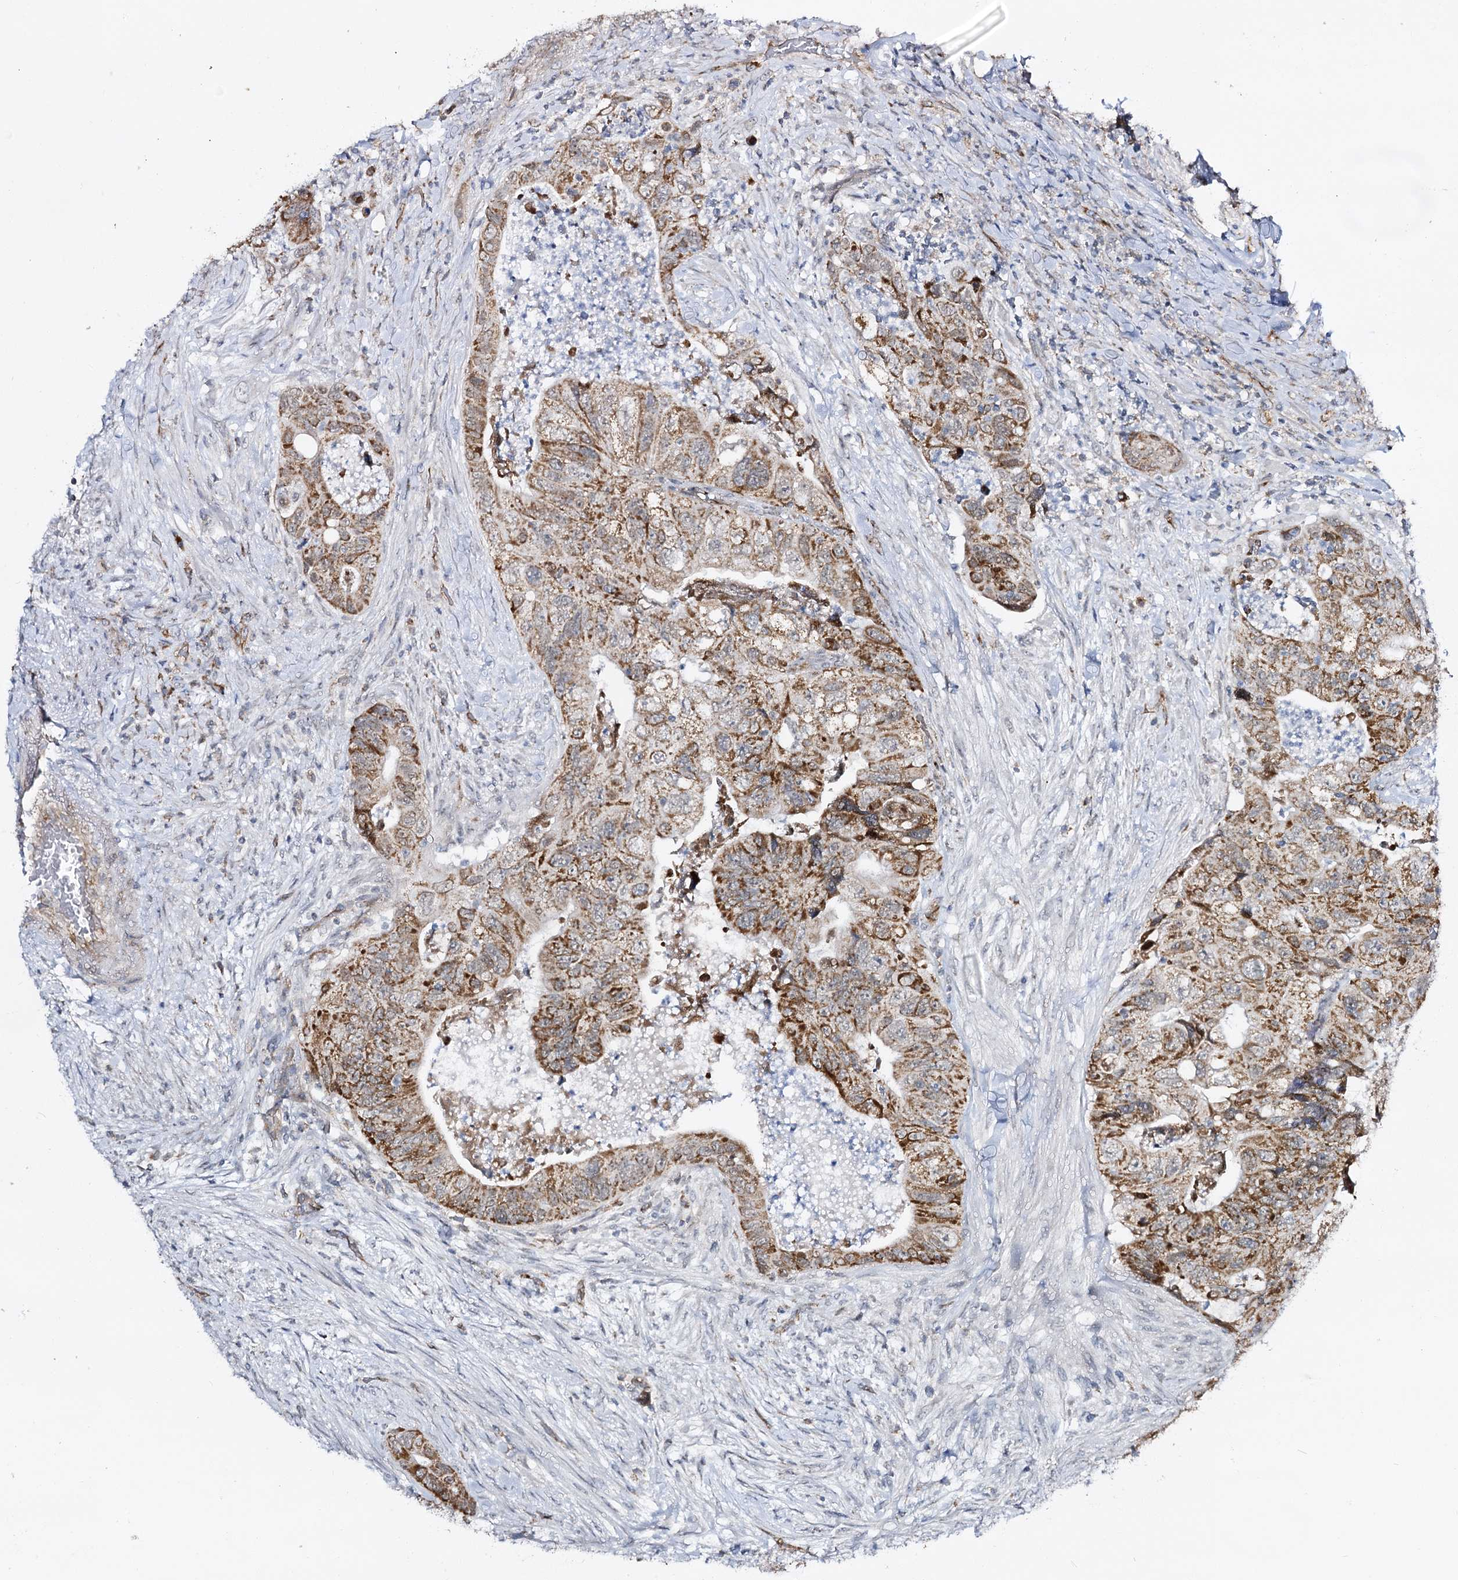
{"staining": {"intensity": "moderate", "quantity": ">75%", "location": "cytoplasmic/membranous"}, "tissue": "colorectal cancer", "cell_type": "Tumor cells", "image_type": "cancer", "snomed": [{"axis": "morphology", "description": "Adenocarcinoma, NOS"}, {"axis": "topography", "description": "Rectum"}], "caption": "About >75% of tumor cells in adenocarcinoma (colorectal) reveal moderate cytoplasmic/membranous protein staining as visualized by brown immunohistochemical staining.", "gene": "CBR4", "patient": {"sex": "male", "age": 63}}